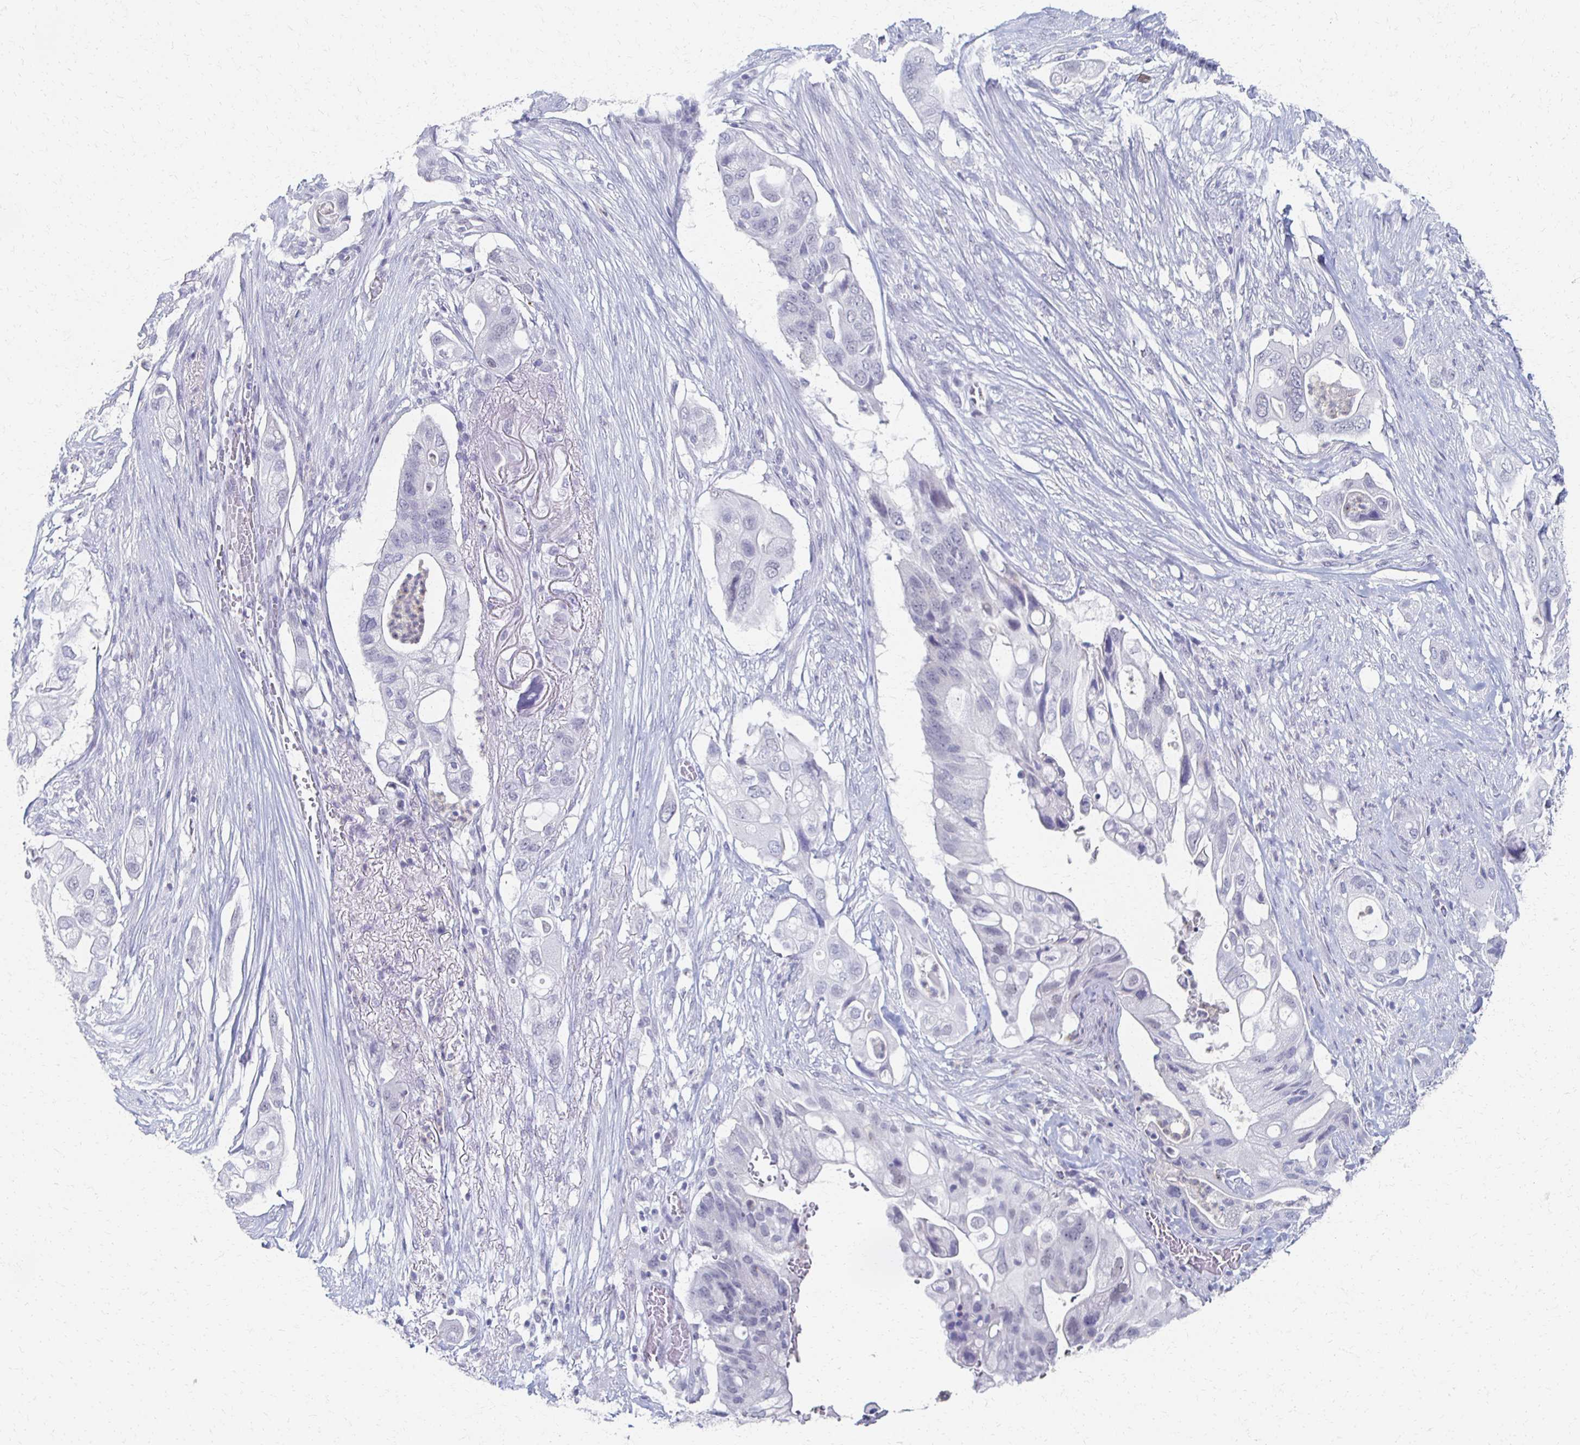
{"staining": {"intensity": "negative", "quantity": "none", "location": "none"}, "tissue": "pancreatic cancer", "cell_type": "Tumor cells", "image_type": "cancer", "snomed": [{"axis": "morphology", "description": "Adenocarcinoma, NOS"}, {"axis": "topography", "description": "Pancreas"}], "caption": "The immunohistochemistry (IHC) micrograph has no significant positivity in tumor cells of adenocarcinoma (pancreatic) tissue.", "gene": "CXCR2", "patient": {"sex": "female", "age": 72}}